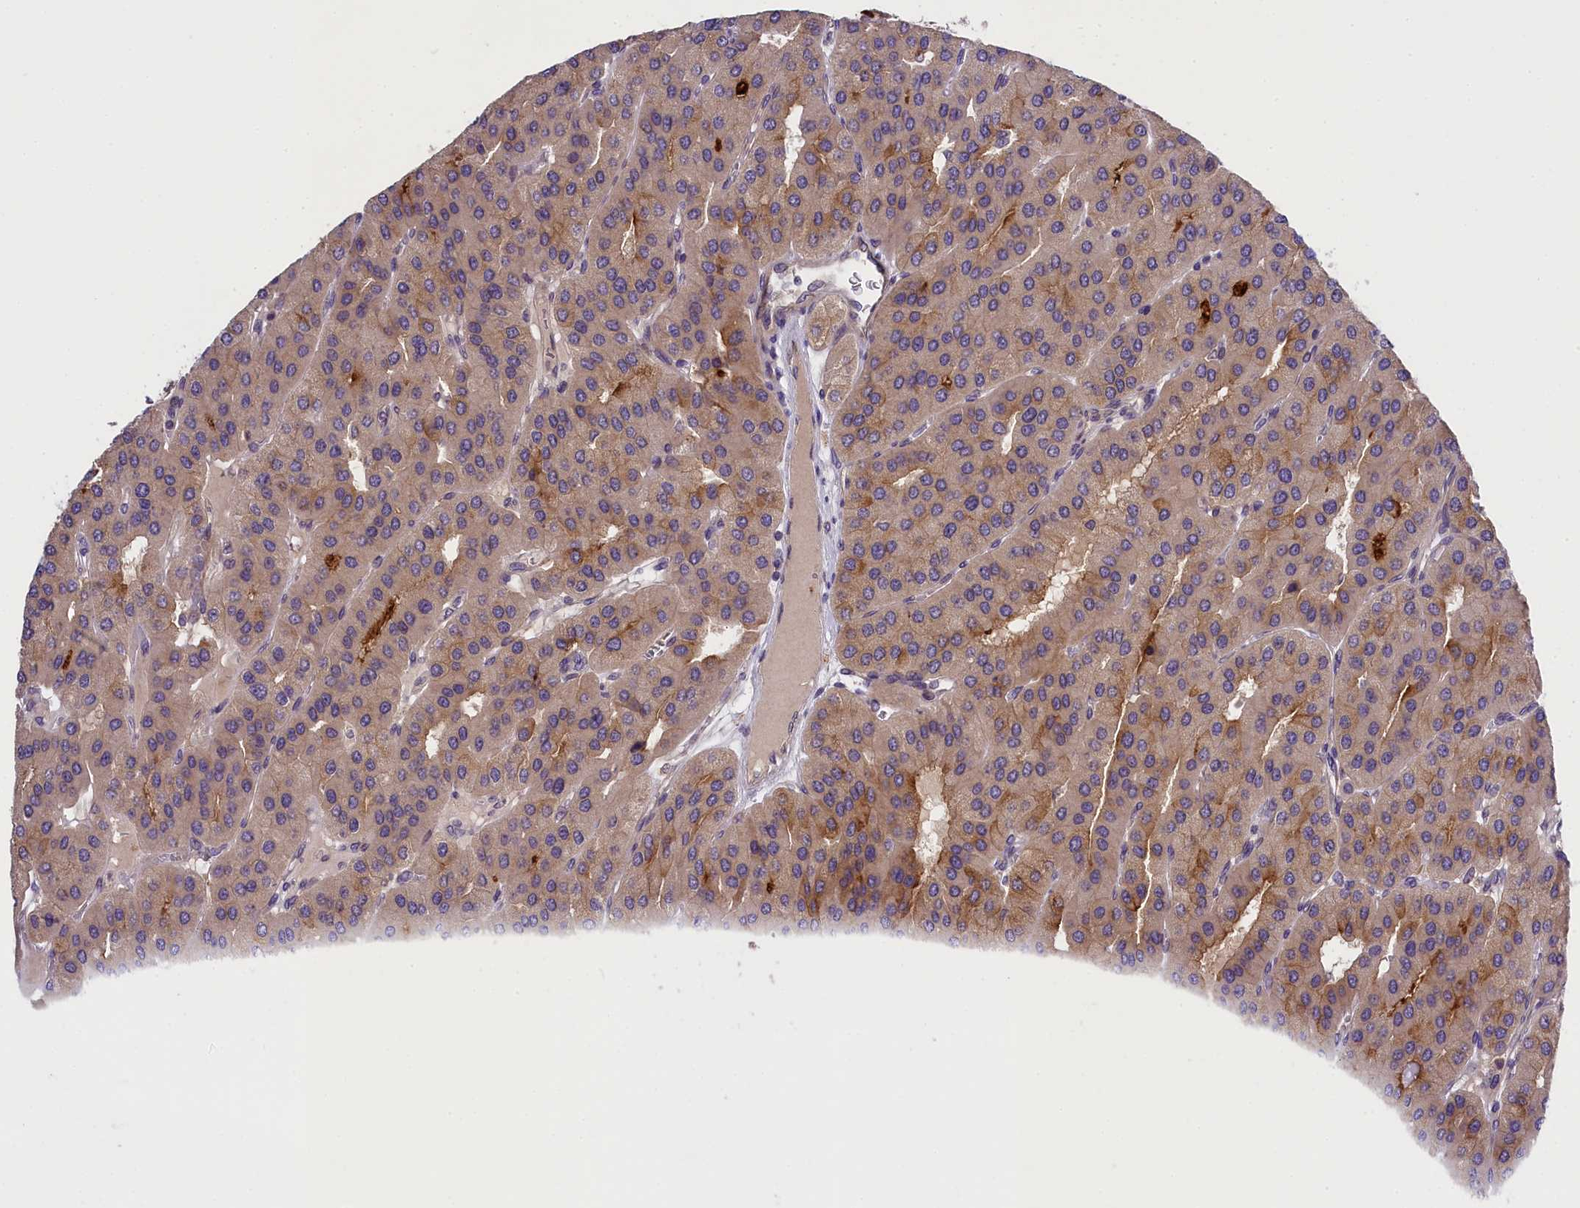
{"staining": {"intensity": "moderate", "quantity": "<25%", "location": "cytoplasmic/membranous"}, "tissue": "parathyroid gland", "cell_type": "Glandular cells", "image_type": "normal", "snomed": [{"axis": "morphology", "description": "Normal tissue, NOS"}, {"axis": "morphology", "description": "Adenoma, NOS"}, {"axis": "topography", "description": "Parathyroid gland"}], "caption": "Parathyroid gland stained with a brown dye exhibits moderate cytoplasmic/membranous positive staining in about <25% of glandular cells.", "gene": "ABCC10", "patient": {"sex": "female", "age": 86}}